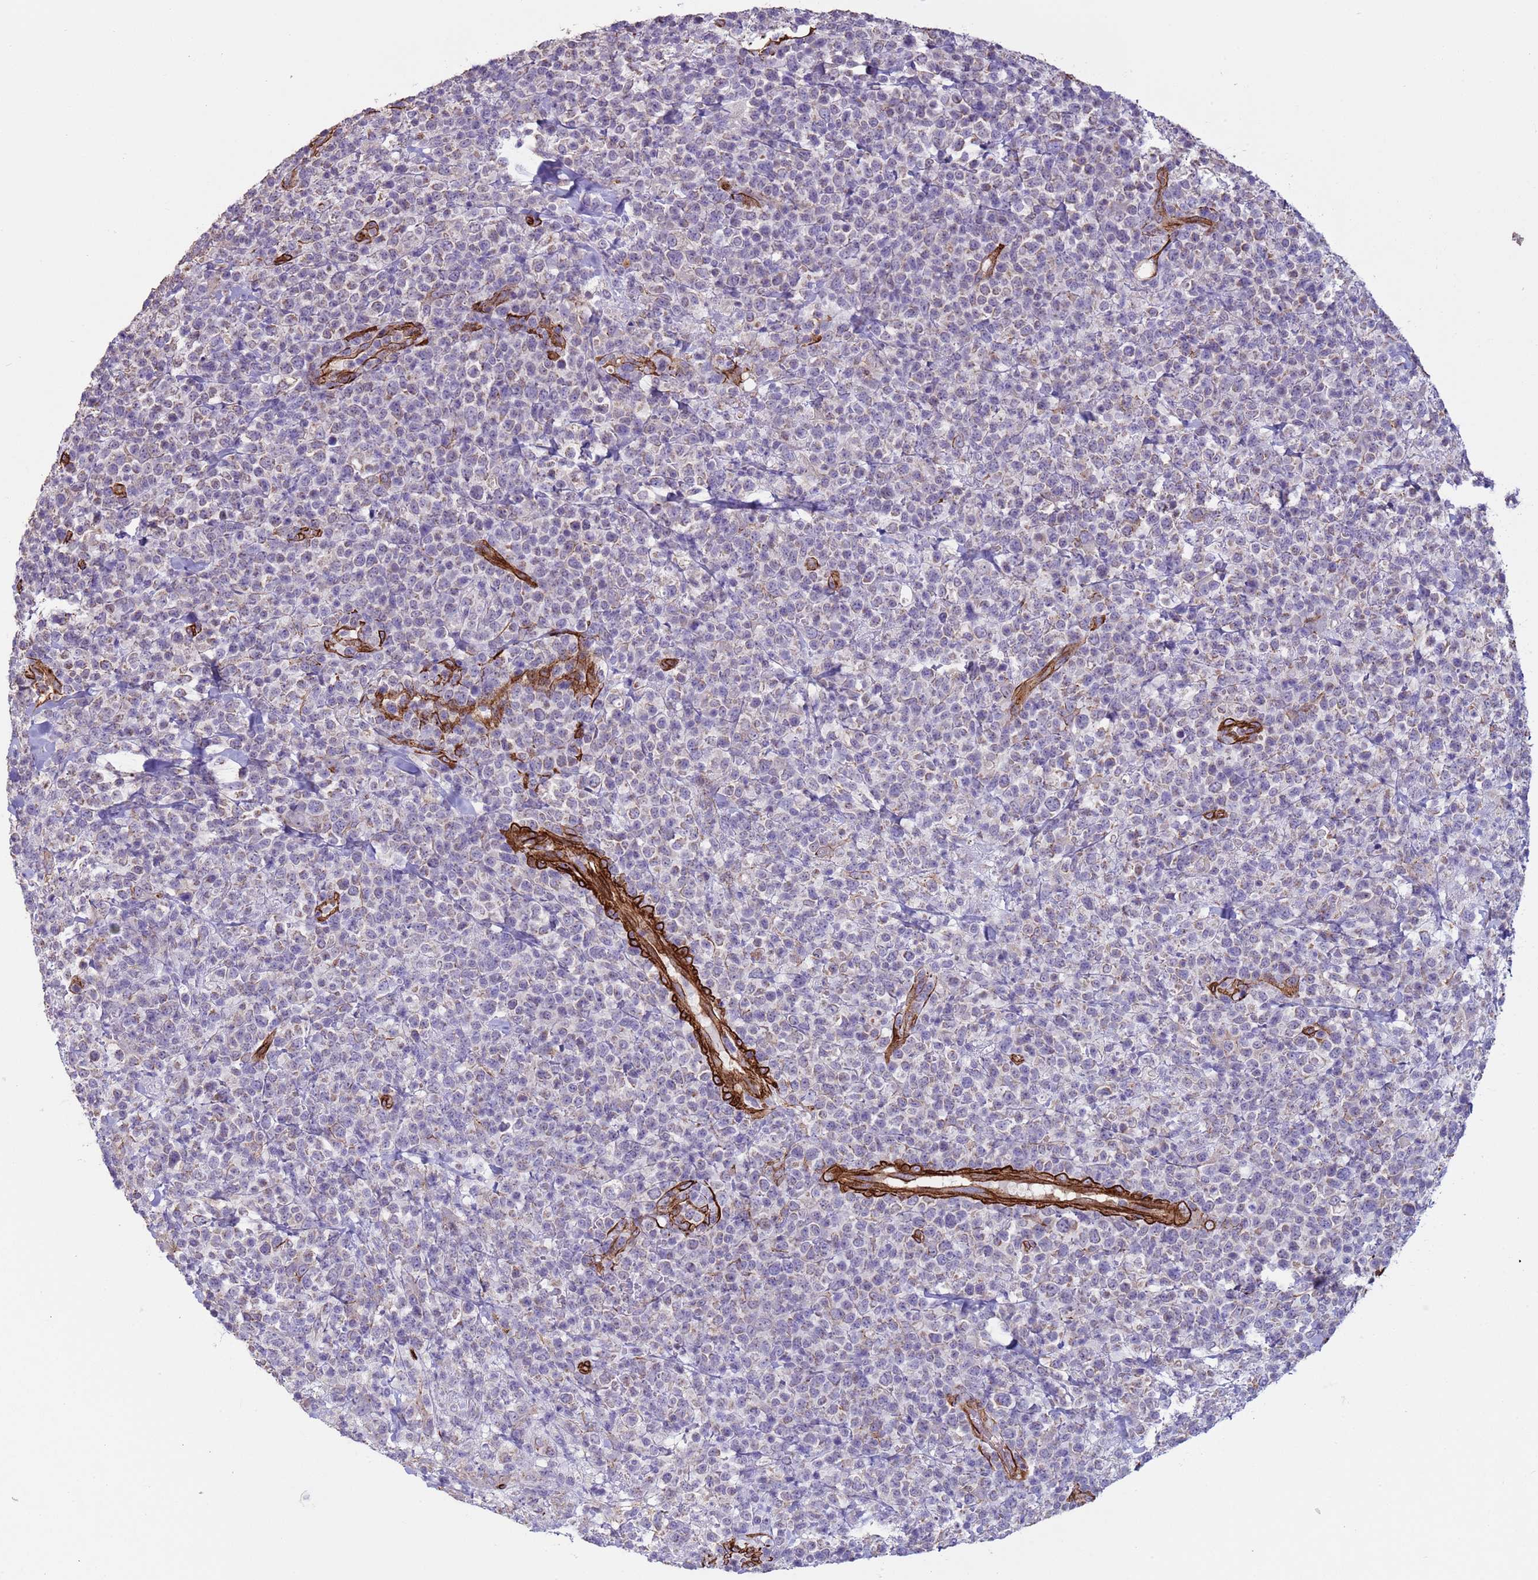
{"staining": {"intensity": "weak", "quantity": "25%-75%", "location": "cytoplasmic/membranous"}, "tissue": "lymphoma", "cell_type": "Tumor cells", "image_type": "cancer", "snomed": [{"axis": "morphology", "description": "Malignant lymphoma, non-Hodgkin's type, High grade"}, {"axis": "topography", "description": "Colon"}], "caption": "DAB immunohistochemical staining of human lymphoma shows weak cytoplasmic/membranous protein positivity in about 25%-75% of tumor cells. Immunohistochemistry (ihc) stains the protein of interest in brown and the nuclei are stained blue.", "gene": "GASK1A", "patient": {"sex": "female", "age": 53}}